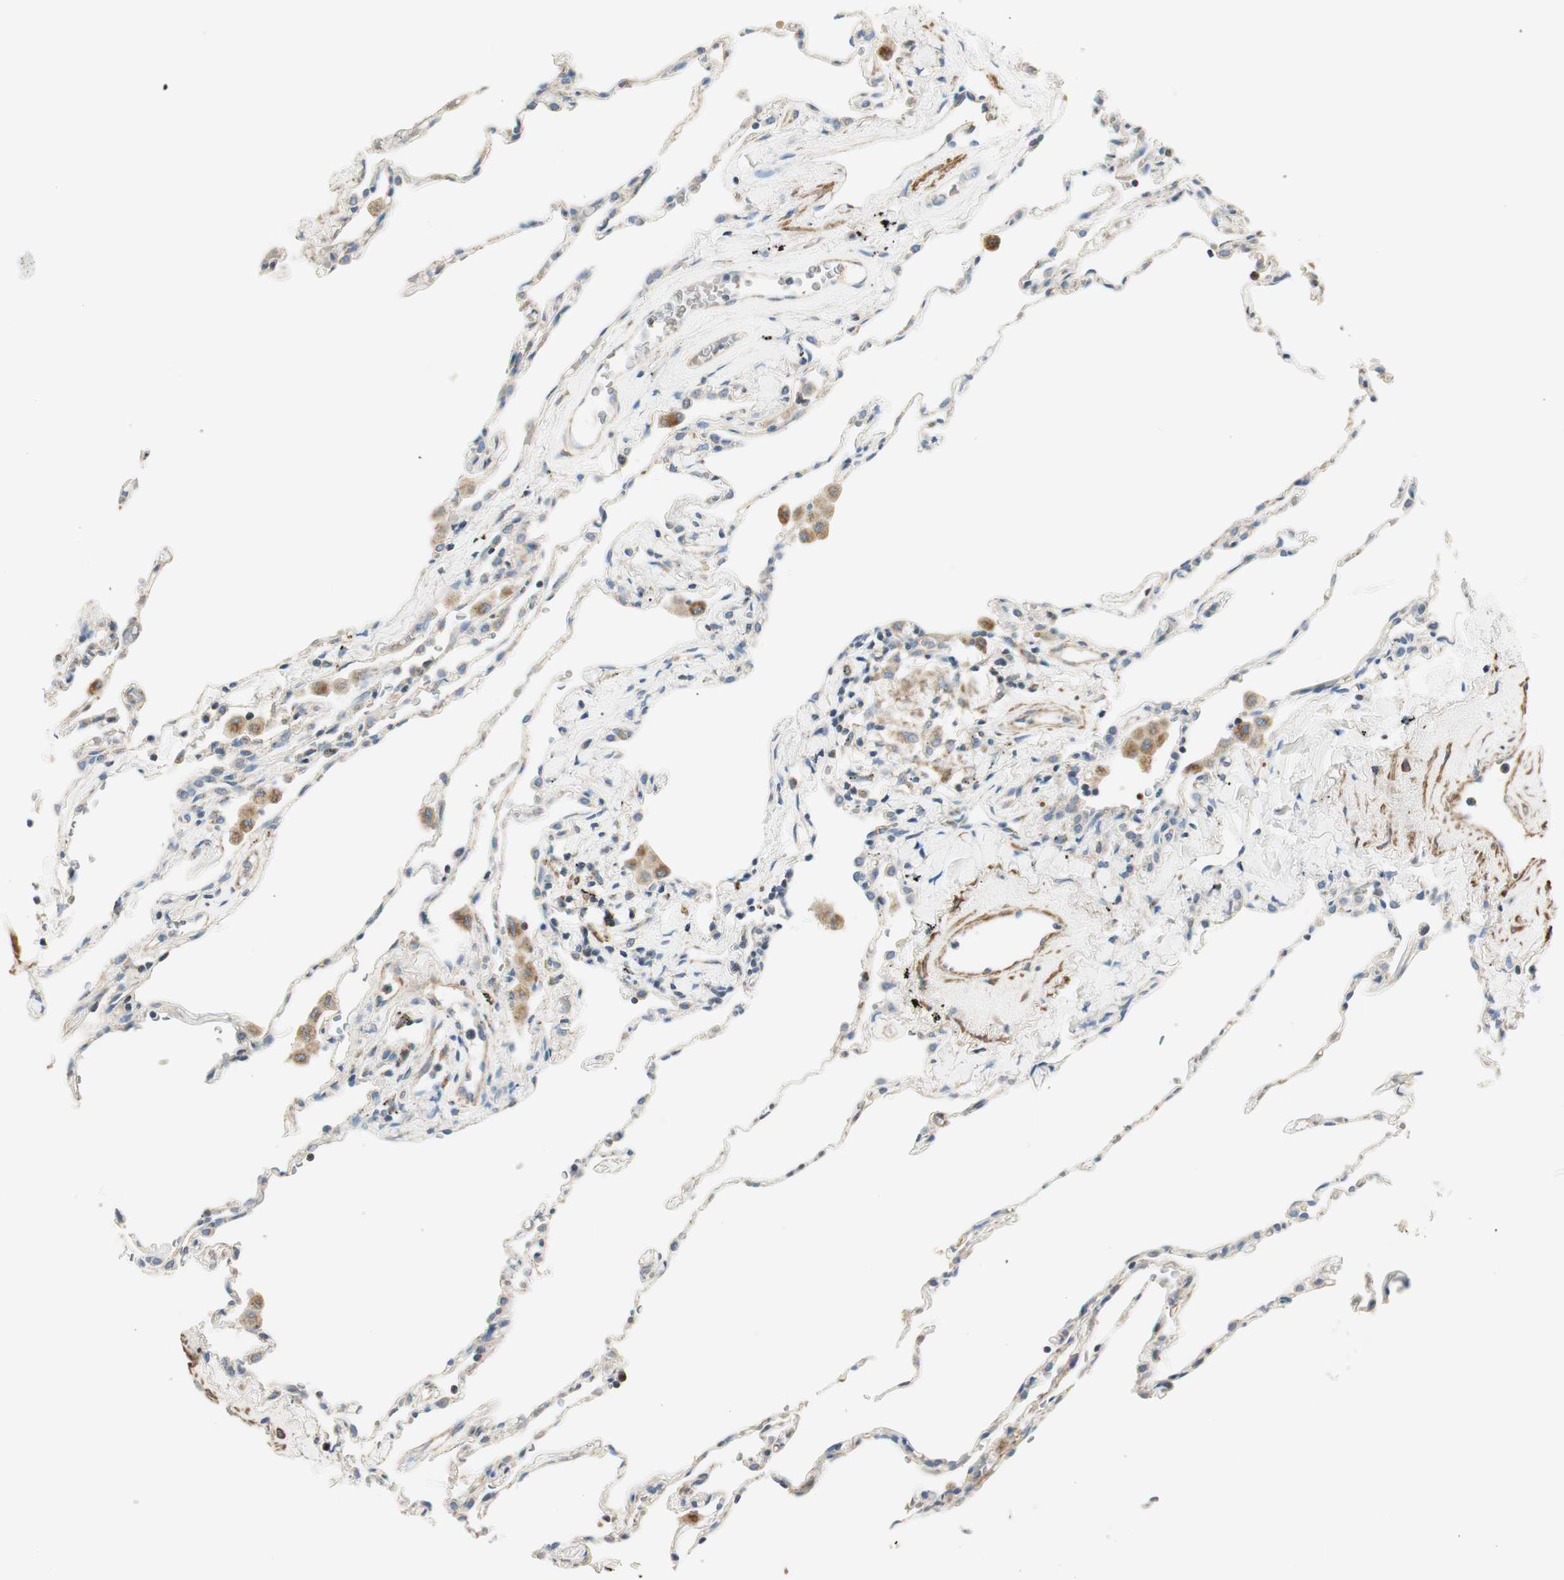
{"staining": {"intensity": "weak", "quantity": "<25%", "location": "cytoplasmic/membranous"}, "tissue": "lung", "cell_type": "Alveolar cells", "image_type": "normal", "snomed": [{"axis": "morphology", "description": "Normal tissue, NOS"}, {"axis": "topography", "description": "Lung"}], "caption": "Immunohistochemical staining of unremarkable lung shows no significant positivity in alveolar cells. The staining was performed using DAB to visualize the protein expression in brown, while the nuclei were stained in blue with hematoxylin (Magnification: 20x).", "gene": "RORB", "patient": {"sex": "male", "age": 59}}